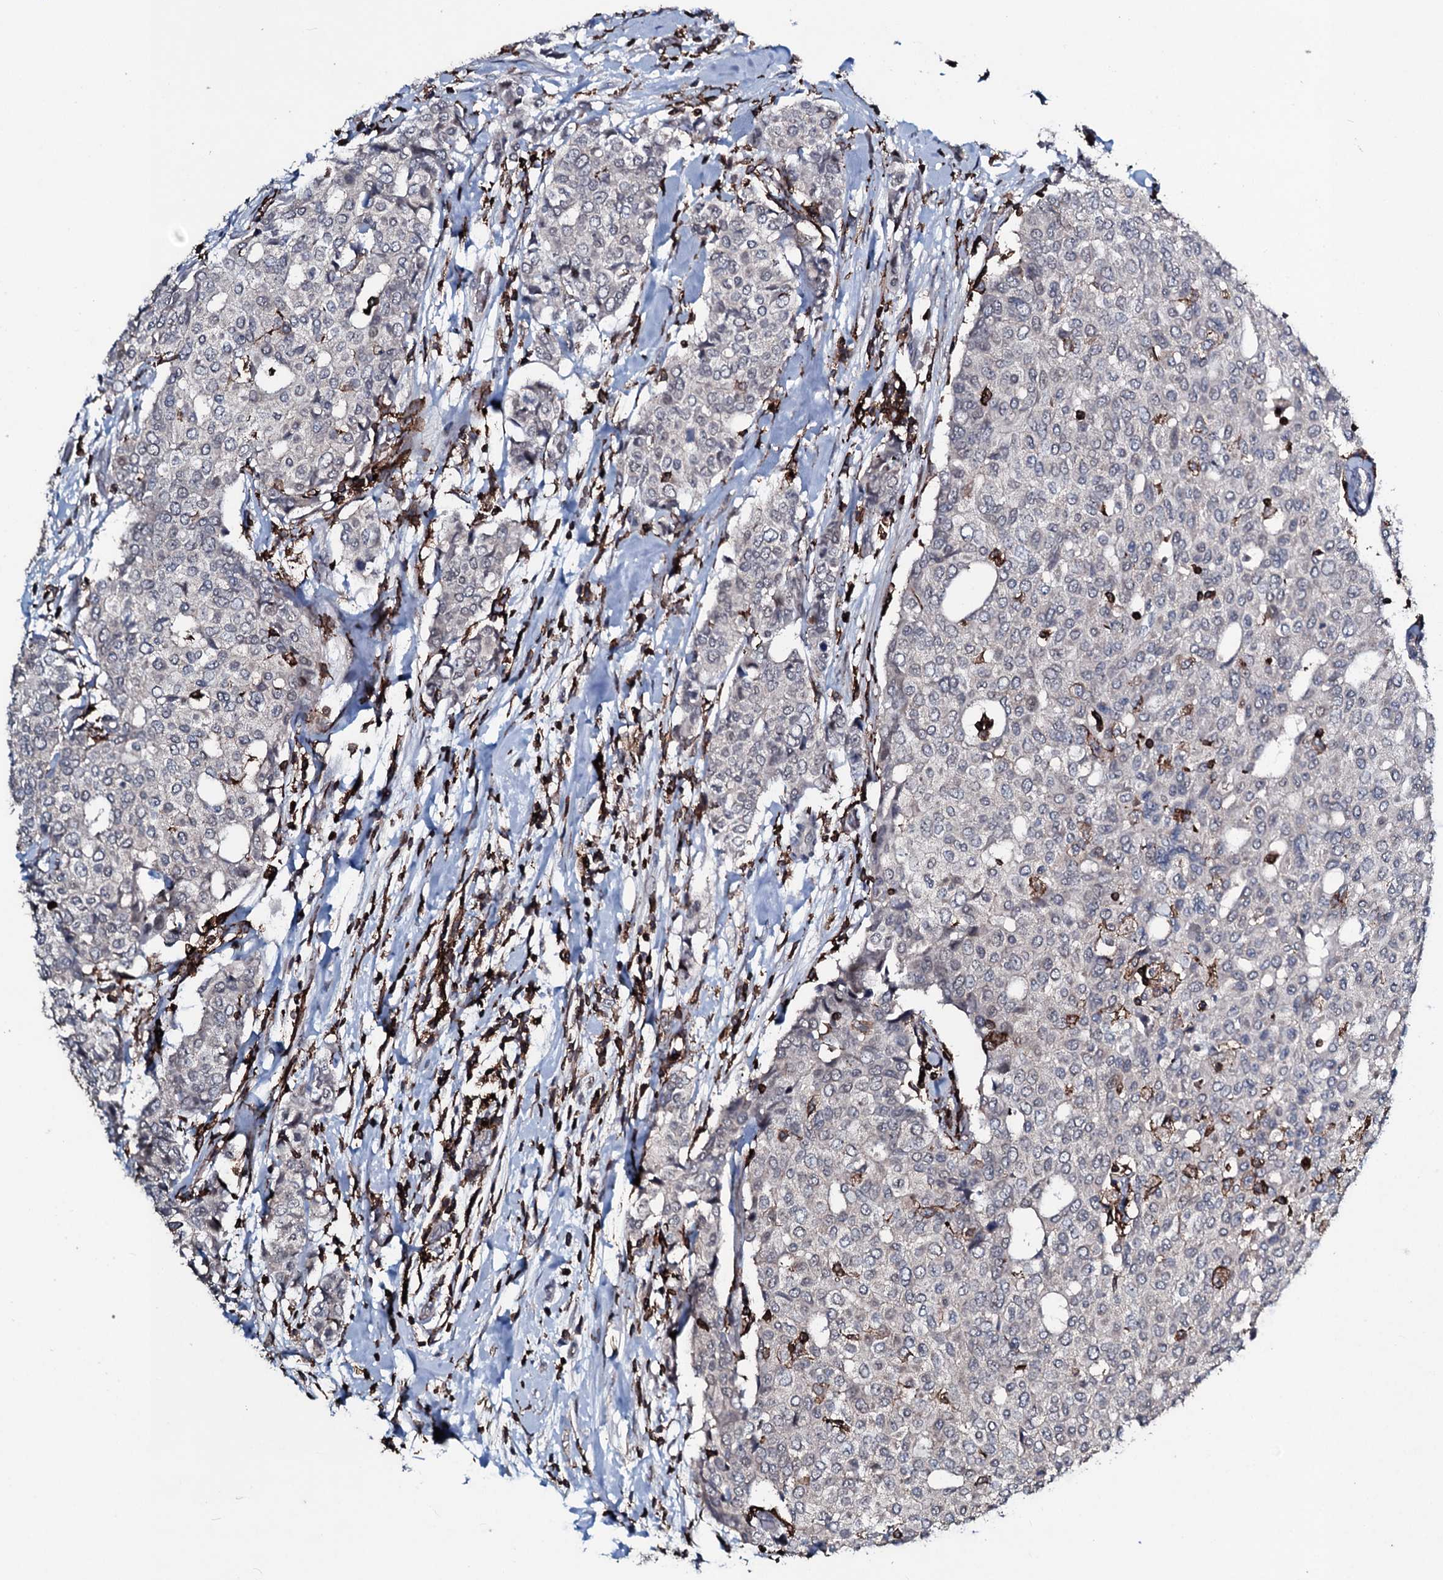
{"staining": {"intensity": "negative", "quantity": "none", "location": "none"}, "tissue": "breast cancer", "cell_type": "Tumor cells", "image_type": "cancer", "snomed": [{"axis": "morphology", "description": "Lobular carcinoma"}, {"axis": "topography", "description": "Breast"}], "caption": "IHC photomicrograph of neoplastic tissue: human breast cancer (lobular carcinoma) stained with DAB (3,3'-diaminobenzidine) demonstrates no significant protein expression in tumor cells.", "gene": "OGFOD2", "patient": {"sex": "female", "age": 51}}